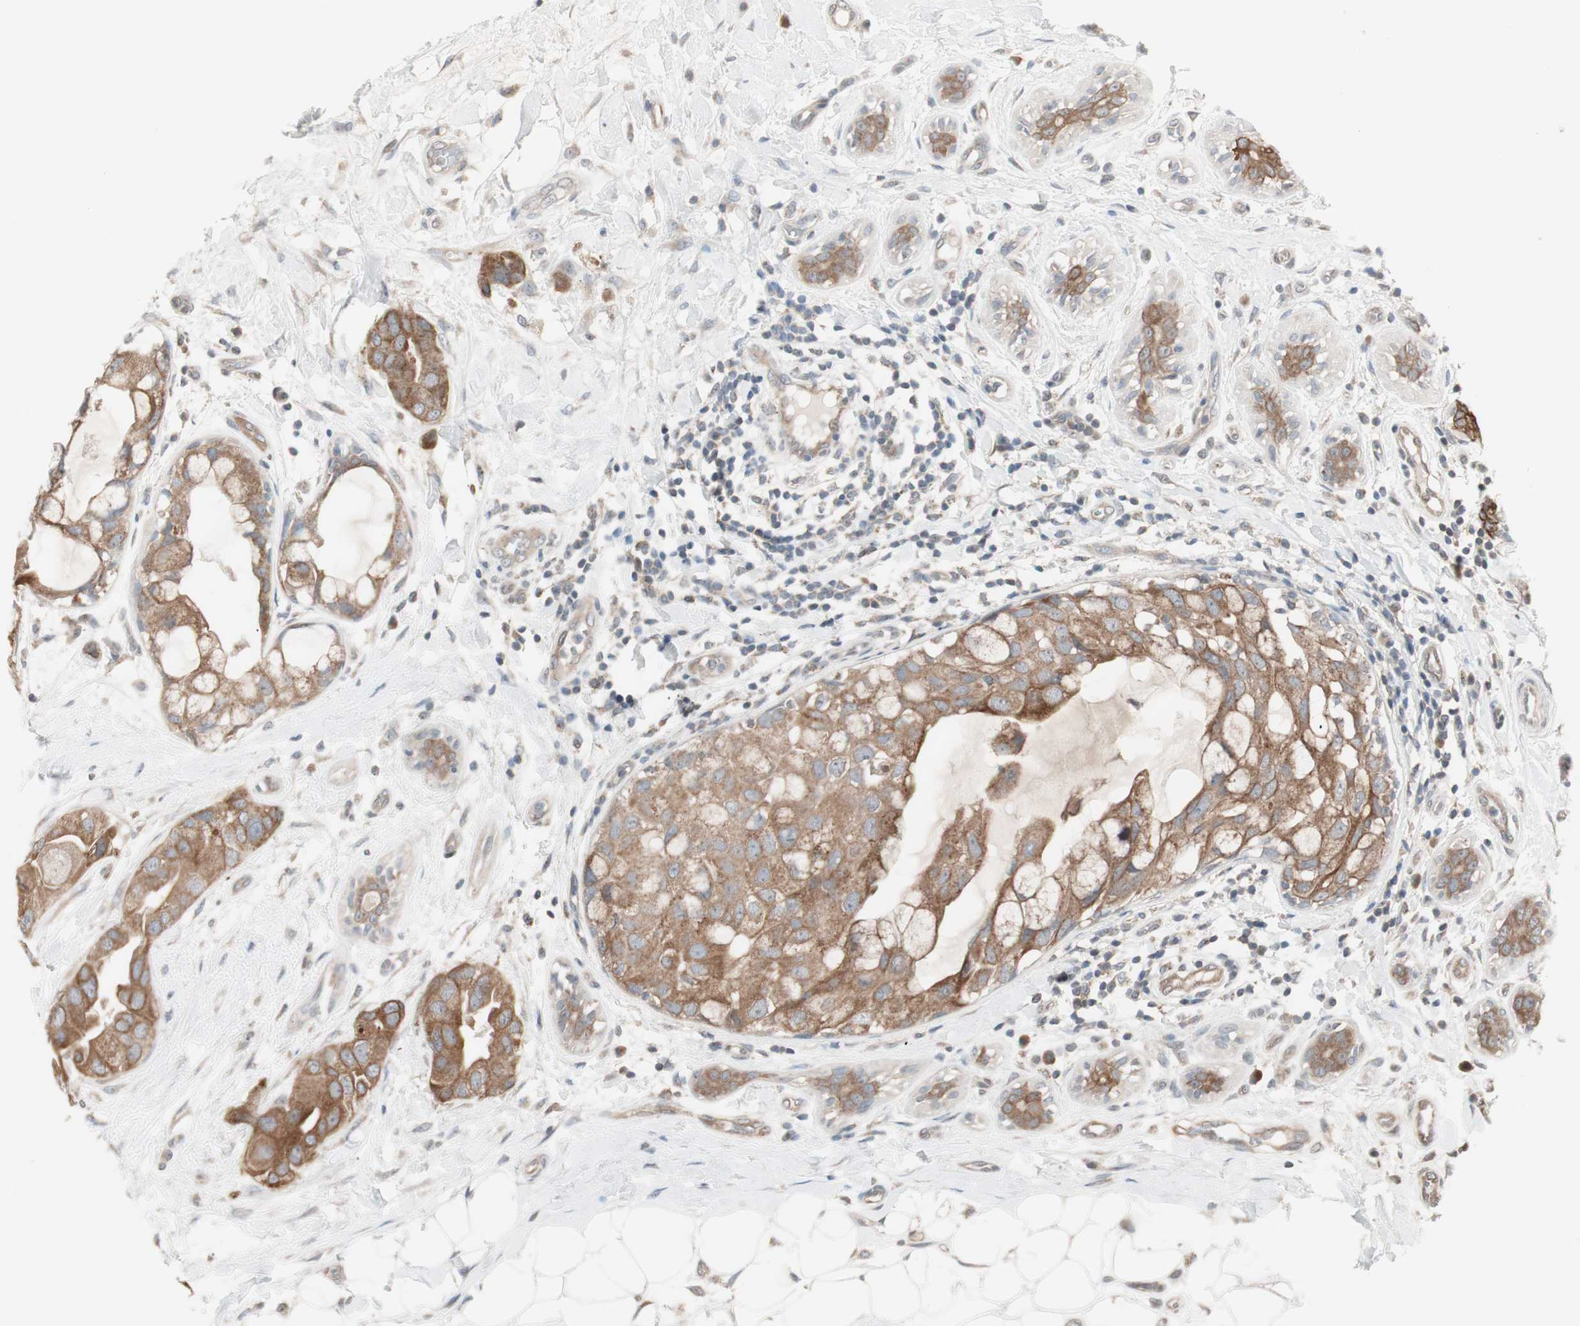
{"staining": {"intensity": "moderate", "quantity": ">75%", "location": "cytoplasmic/membranous"}, "tissue": "breast cancer", "cell_type": "Tumor cells", "image_type": "cancer", "snomed": [{"axis": "morphology", "description": "Duct carcinoma"}, {"axis": "topography", "description": "Breast"}], "caption": "The photomicrograph exhibits a brown stain indicating the presence of a protein in the cytoplasmic/membranous of tumor cells in breast cancer (invasive ductal carcinoma). The protein of interest is shown in brown color, while the nuclei are stained blue.", "gene": "FBXO5", "patient": {"sex": "female", "age": 40}}